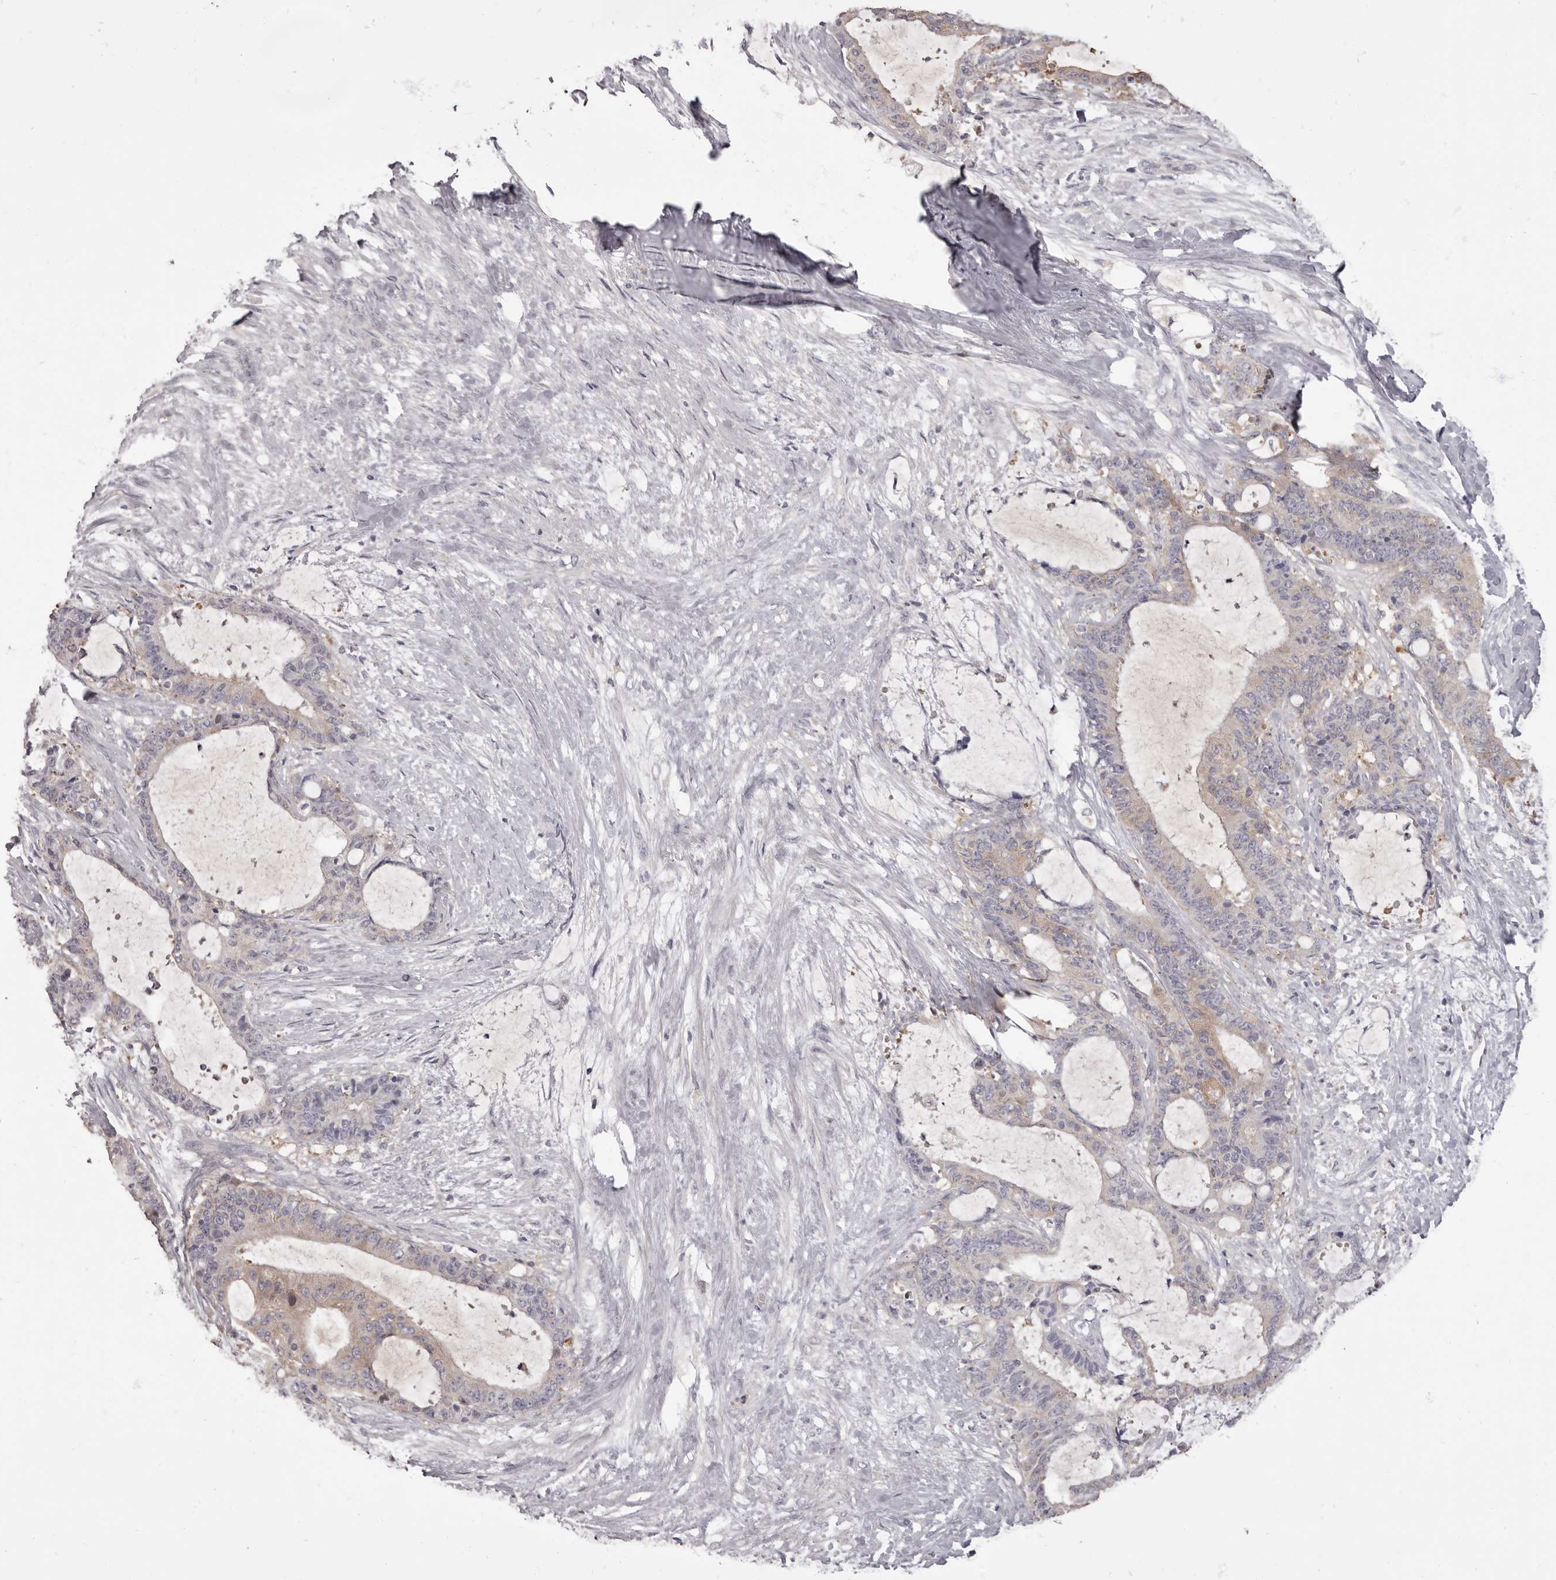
{"staining": {"intensity": "weak", "quantity": "25%-75%", "location": "cytoplasmic/membranous"}, "tissue": "liver cancer", "cell_type": "Tumor cells", "image_type": "cancer", "snomed": [{"axis": "morphology", "description": "Normal tissue, NOS"}, {"axis": "morphology", "description": "Cholangiocarcinoma"}, {"axis": "topography", "description": "Liver"}, {"axis": "topography", "description": "Peripheral nerve tissue"}], "caption": "Liver cancer (cholangiocarcinoma) stained with a protein marker exhibits weak staining in tumor cells.", "gene": "APEH", "patient": {"sex": "female", "age": 73}}